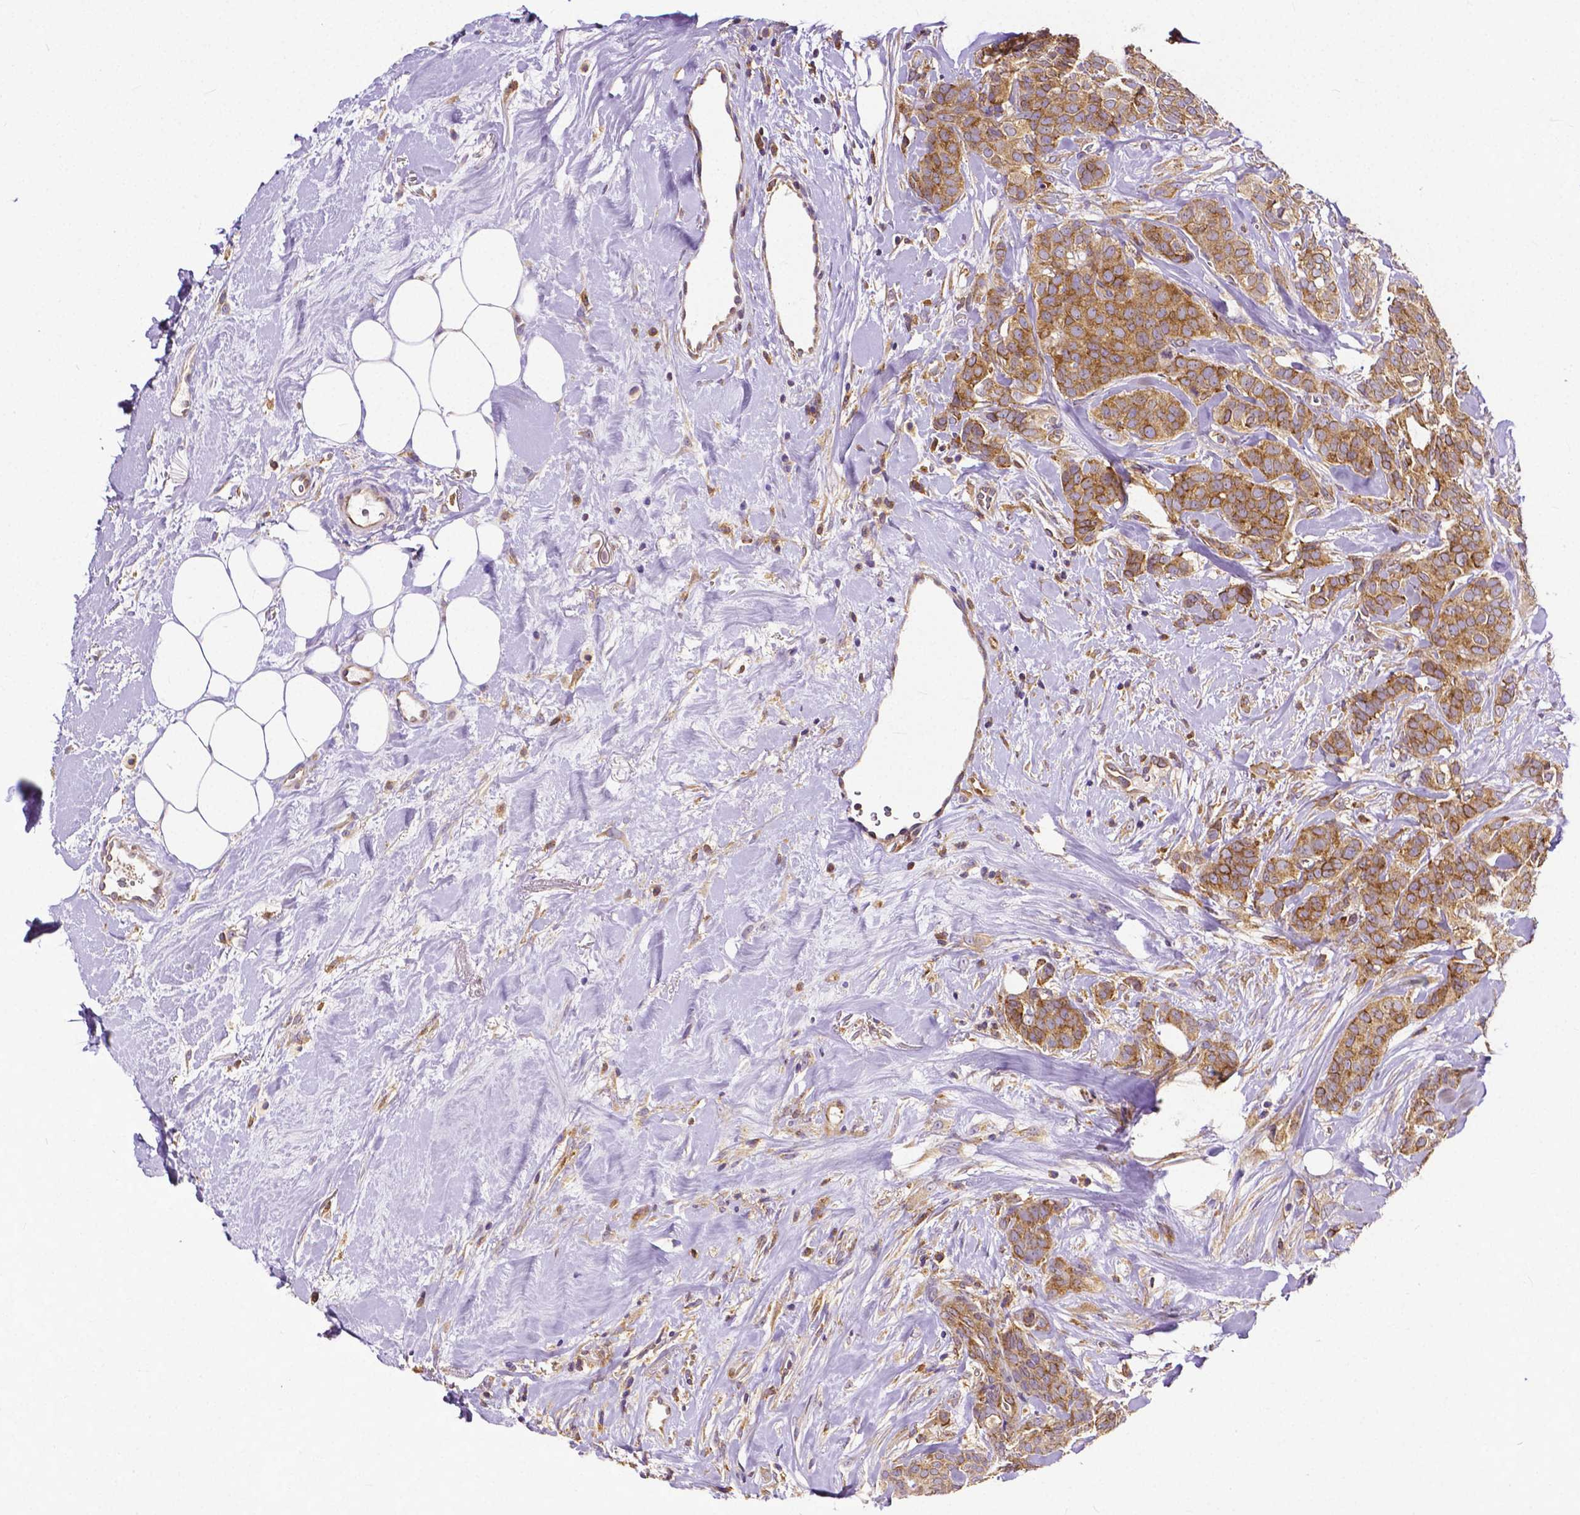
{"staining": {"intensity": "moderate", "quantity": ">75%", "location": "cytoplasmic/membranous"}, "tissue": "breast cancer", "cell_type": "Tumor cells", "image_type": "cancer", "snomed": [{"axis": "morphology", "description": "Duct carcinoma"}, {"axis": "topography", "description": "Breast"}], "caption": "Tumor cells show moderate cytoplasmic/membranous expression in about >75% of cells in breast cancer. (DAB IHC with brightfield microscopy, high magnification).", "gene": "DICER1", "patient": {"sex": "female", "age": 84}}